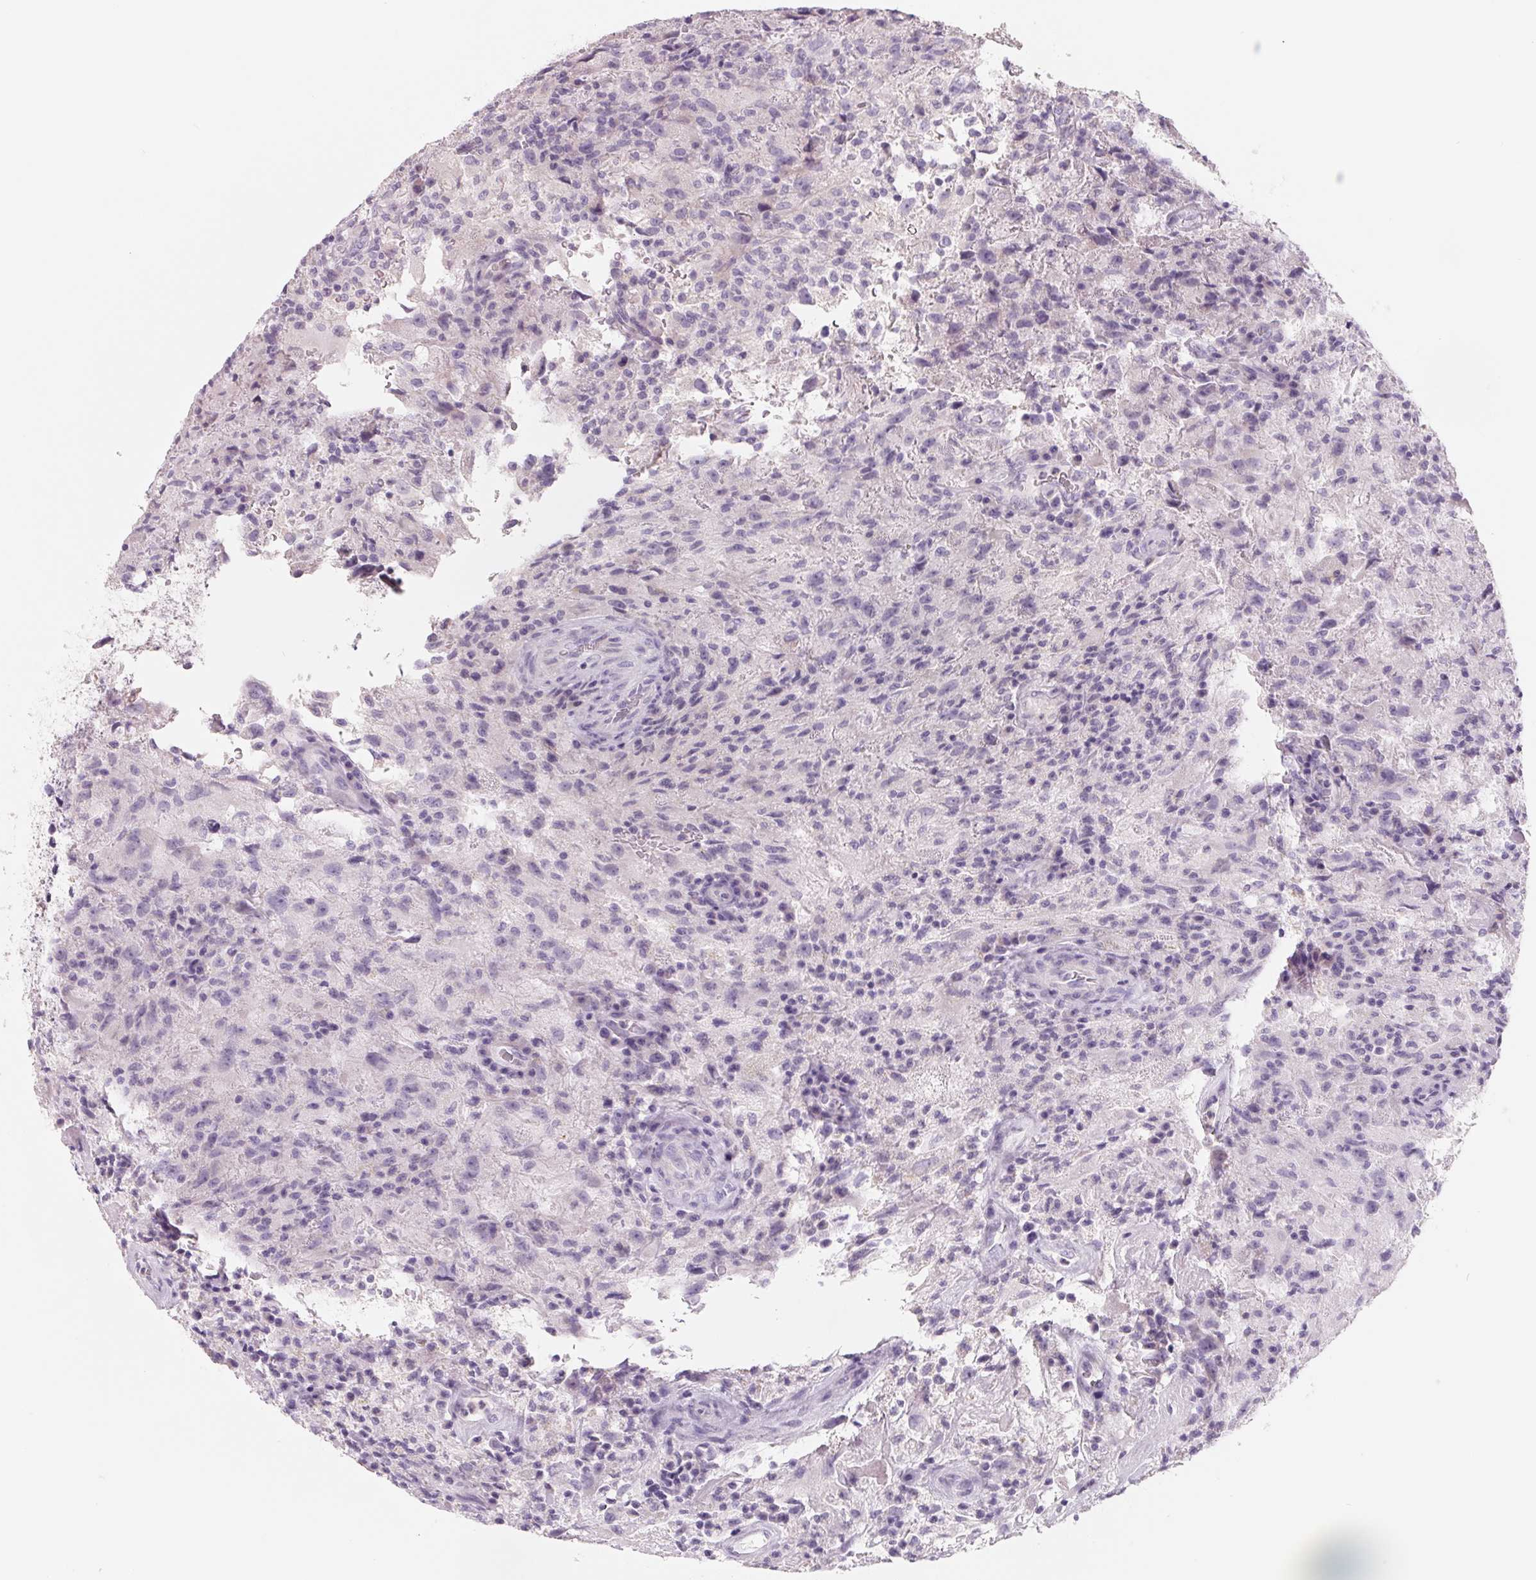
{"staining": {"intensity": "negative", "quantity": "none", "location": "none"}, "tissue": "glioma", "cell_type": "Tumor cells", "image_type": "cancer", "snomed": [{"axis": "morphology", "description": "Glioma, malignant, High grade"}, {"axis": "topography", "description": "Brain"}], "caption": "Immunohistochemistry (IHC) micrograph of glioma stained for a protein (brown), which exhibits no expression in tumor cells.", "gene": "FTCD", "patient": {"sex": "male", "age": 68}}